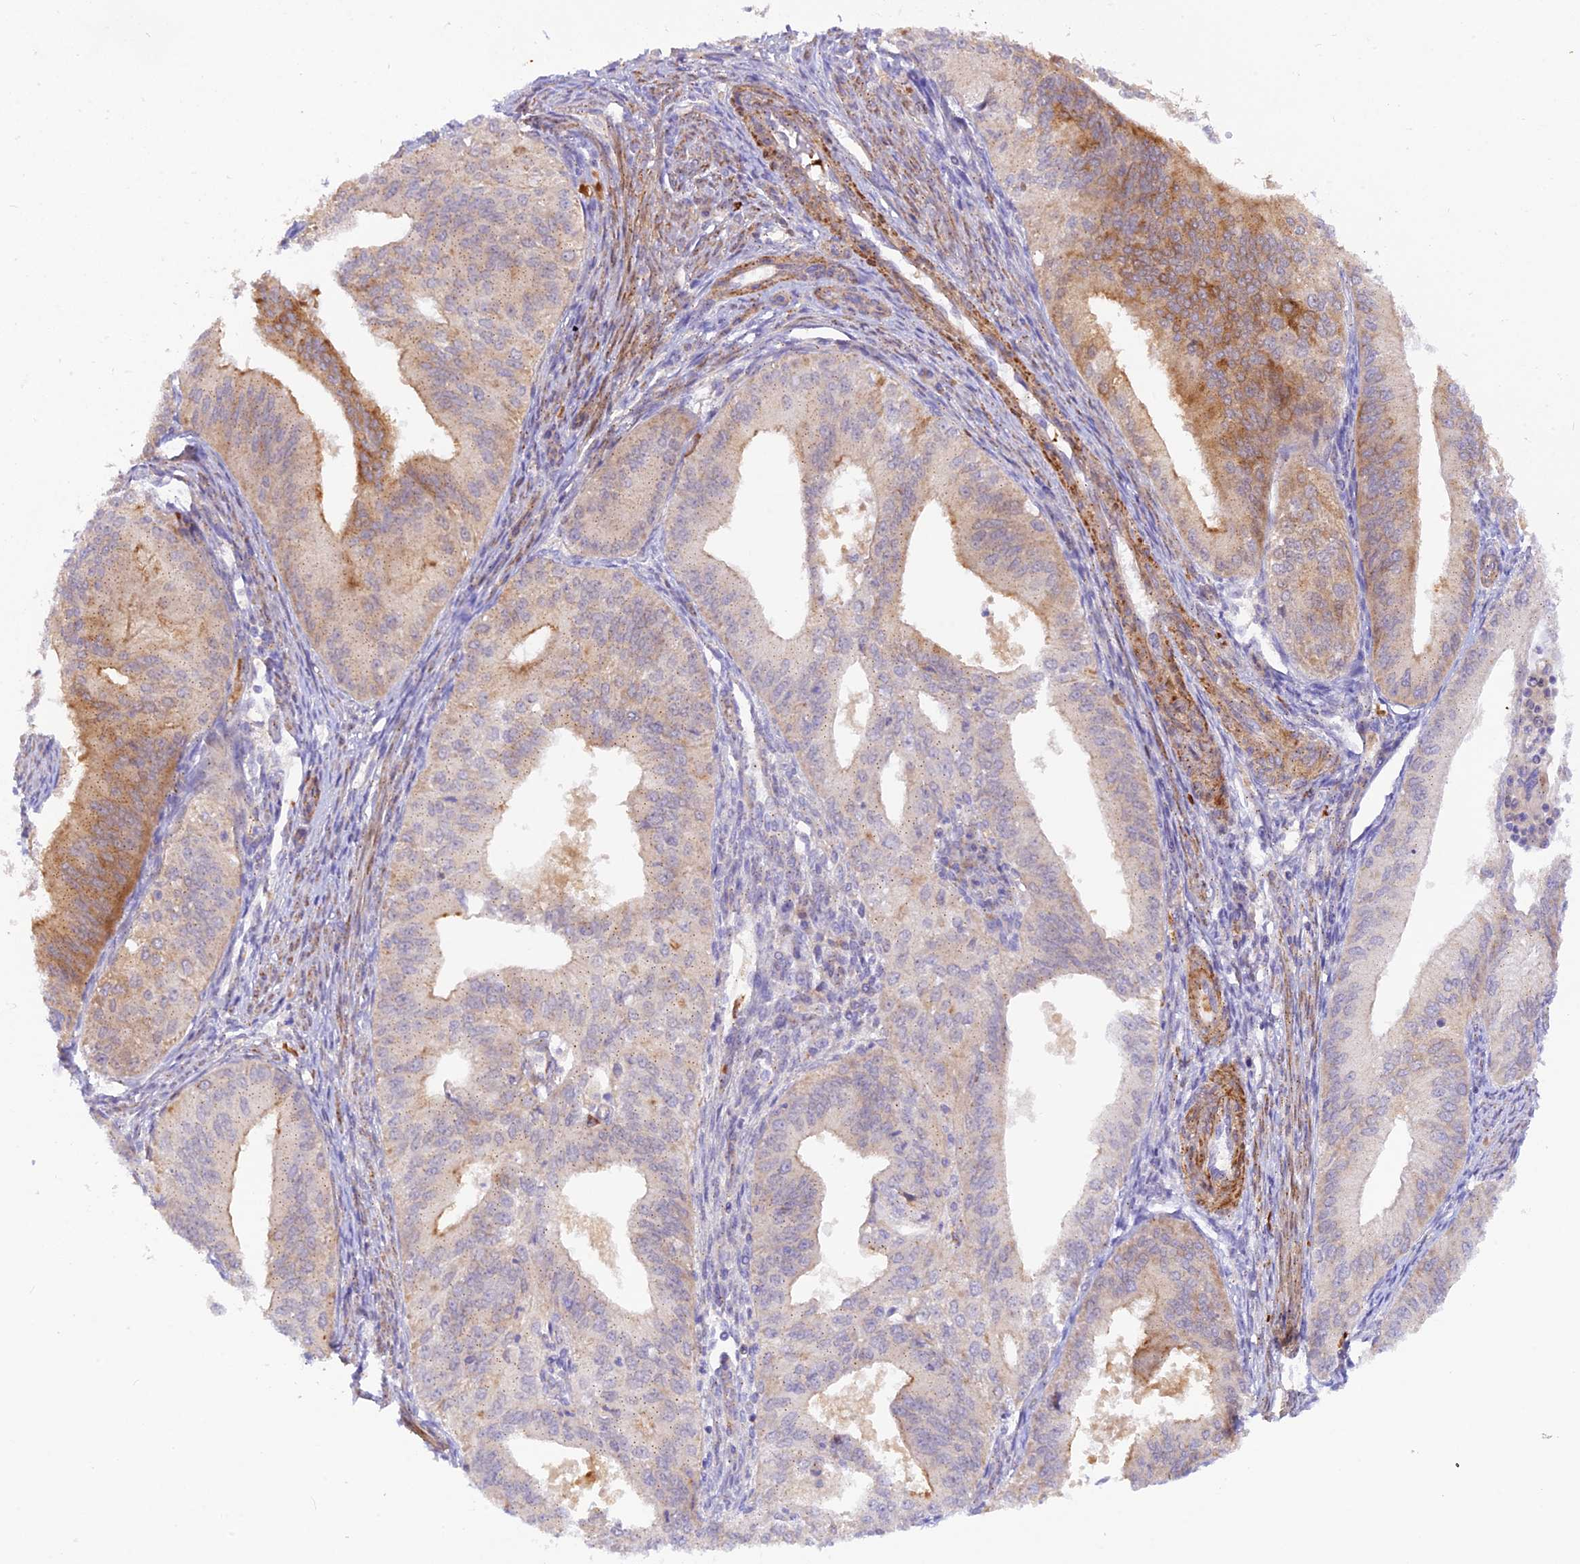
{"staining": {"intensity": "moderate", "quantity": "<25%", "location": "cytoplasmic/membranous"}, "tissue": "endometrial cancer", "cell_type": "Tumor cells", "image_type": "cancer", "snomed": [{"axis": "morphology", "description": "Adenocarcinoma, NOS"}, {"axis": "topography", "description": "Endometrium"}], "caption": "A micrograph showing moderate cytoplasmic/membranous positivity in about <25% of tumor cells in endometrial adenocarcinoma, as visualized by brown immunohistochemical staining.", "gene": "WDFY4", "patient": {"sex": "female", "age": 50}}